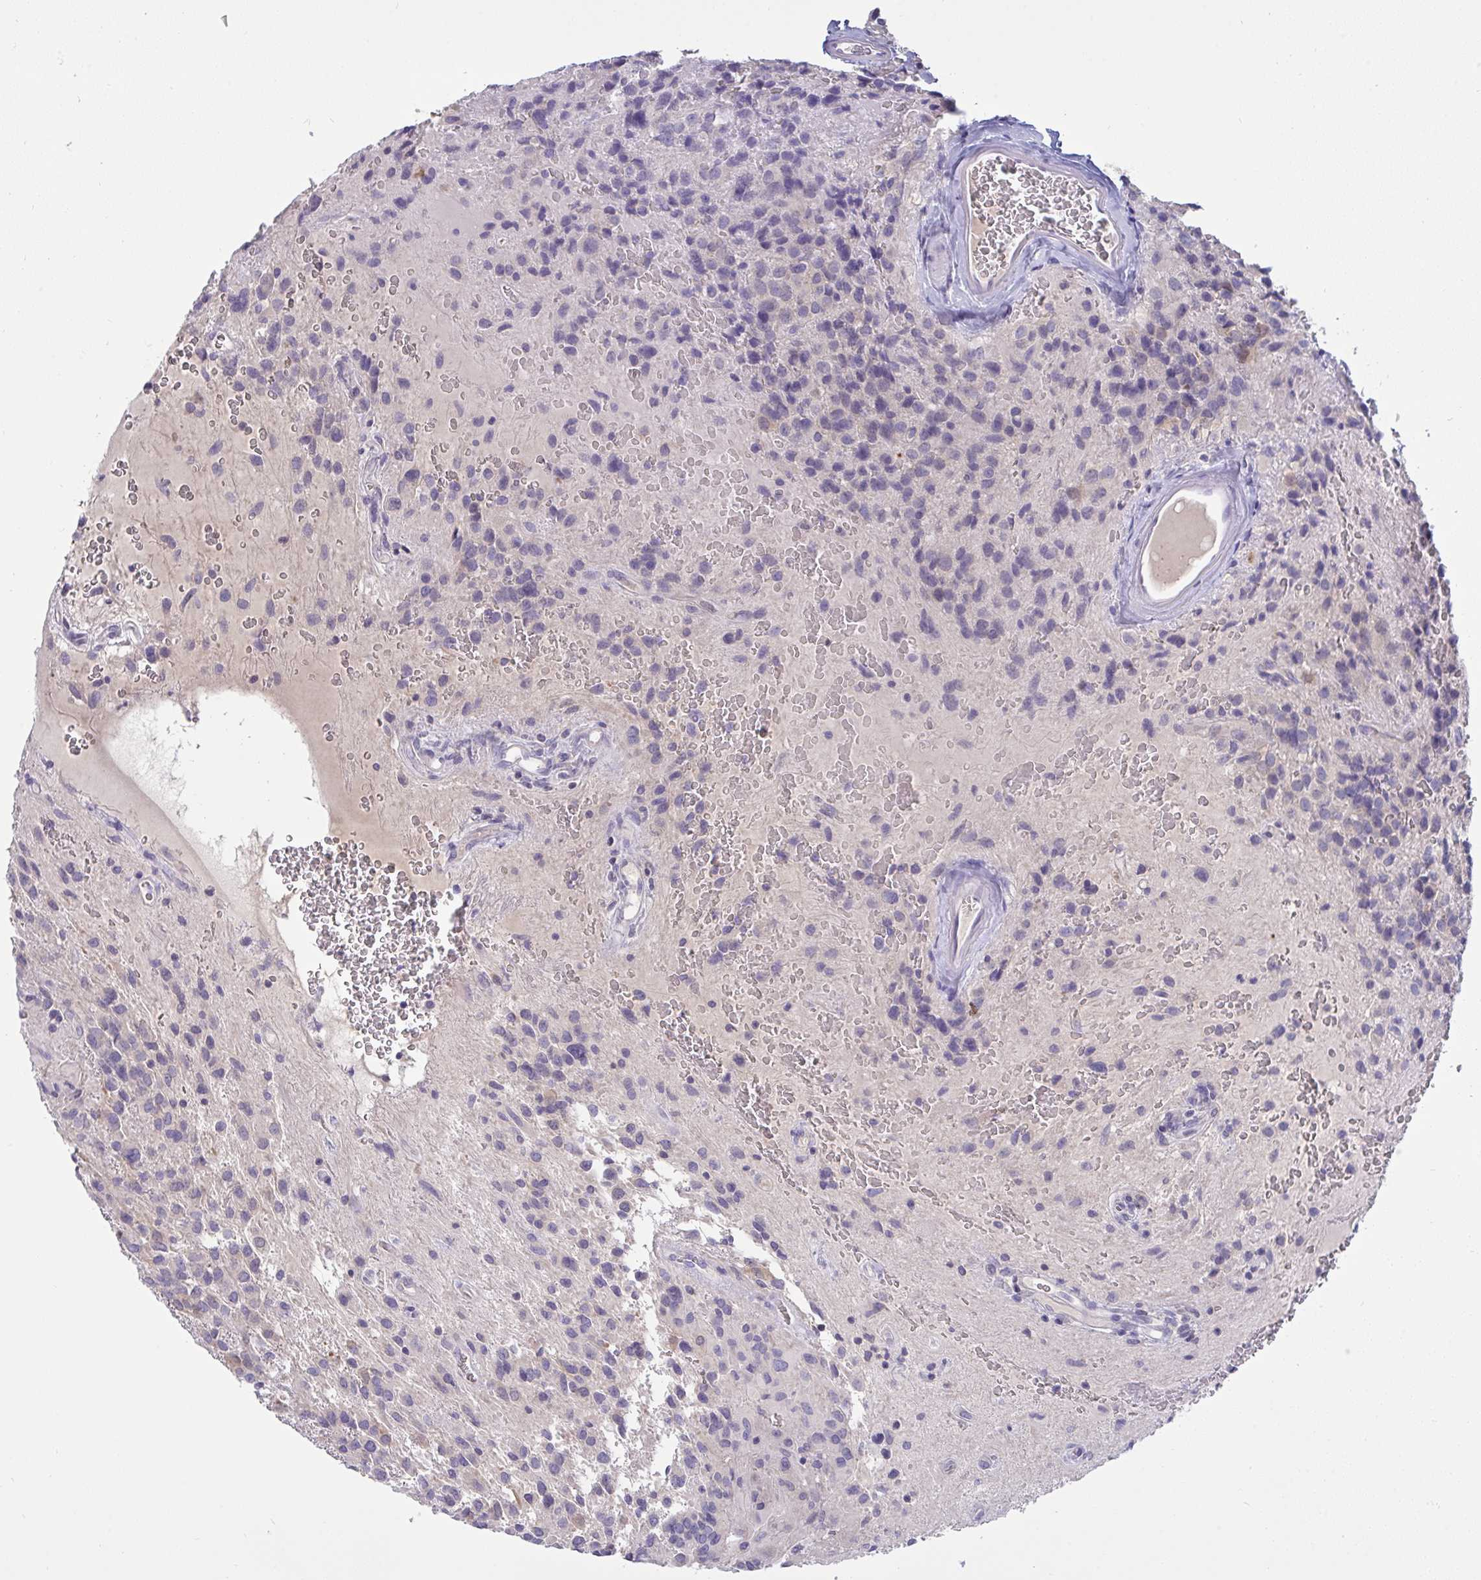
{"staining": {"intensity": "weak", "quantity": "<25%", "location": "cytoplasmic/membranous"}, "tissue": "glioma", "cell_type": "Tumor cells", "image_type": "cancer", "snomed": [{"axis": "morphology", "description": "Glioma, malignant, Low grade"}, {"axis": "topography", "description": "Brain"}], "caption": "Immunohistochemical staining of low-grade glioma (malignant) demonstrates no significant staining in tumor cells.", "gene": "TMEM41A", "patient": {"sex": "male", "age": 56}}